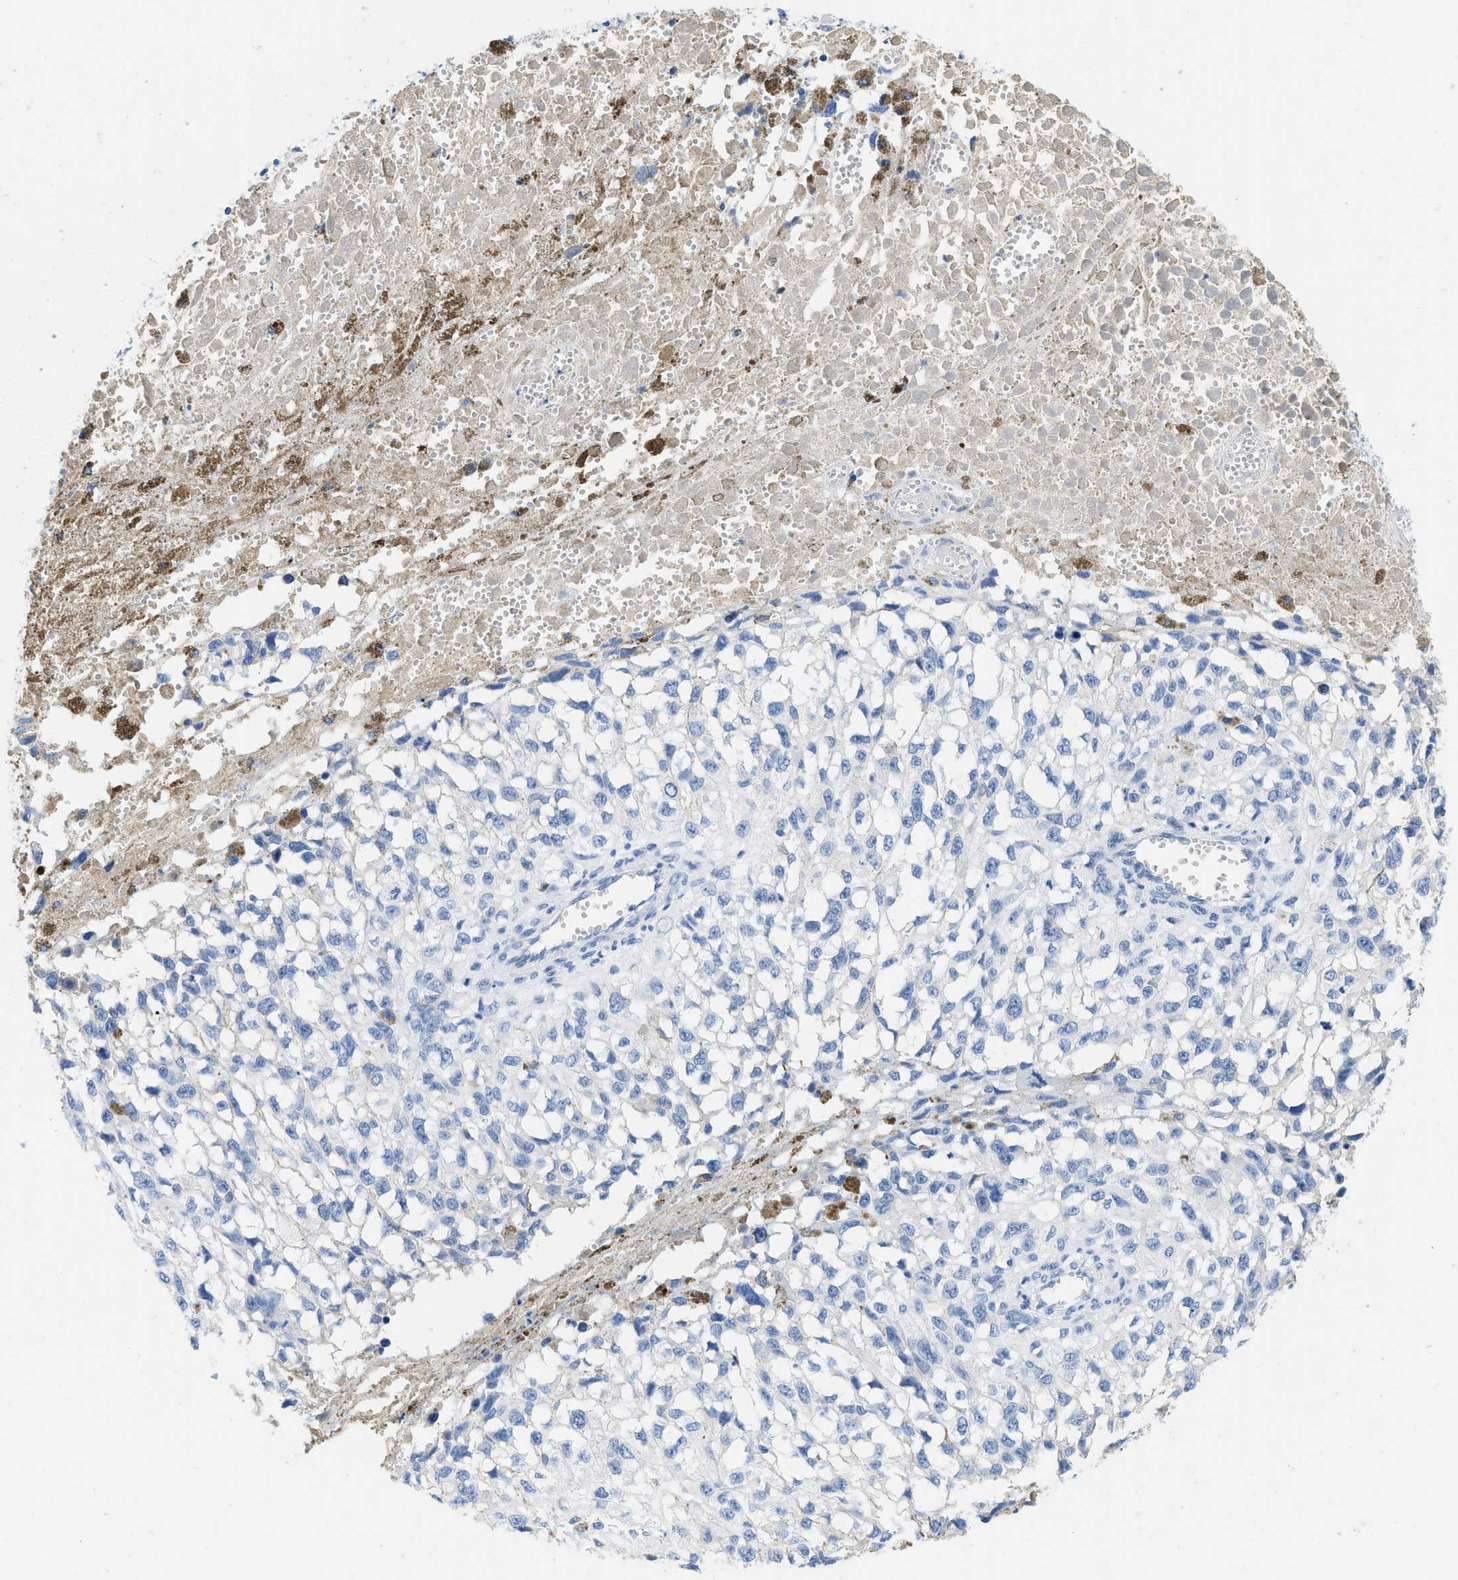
{"staining": {"intensity": "negative", "quantity": "none", "location": "none"}, "tissue": "melanoma", "cell_type": "Tumor cells", "image_type": "cancer", "snomed": [{"axis": "morphology", "description": "Malignant melanoma, Metastatic site"}, {"axis": "topography", "description": "Lymph node"}], "caption": "A micrograph of melanoma stained for a protein exhibits no brown staining in tumor cells.", "gene": "COL3A1", "patient": {"sex": "male", "age": 59}}